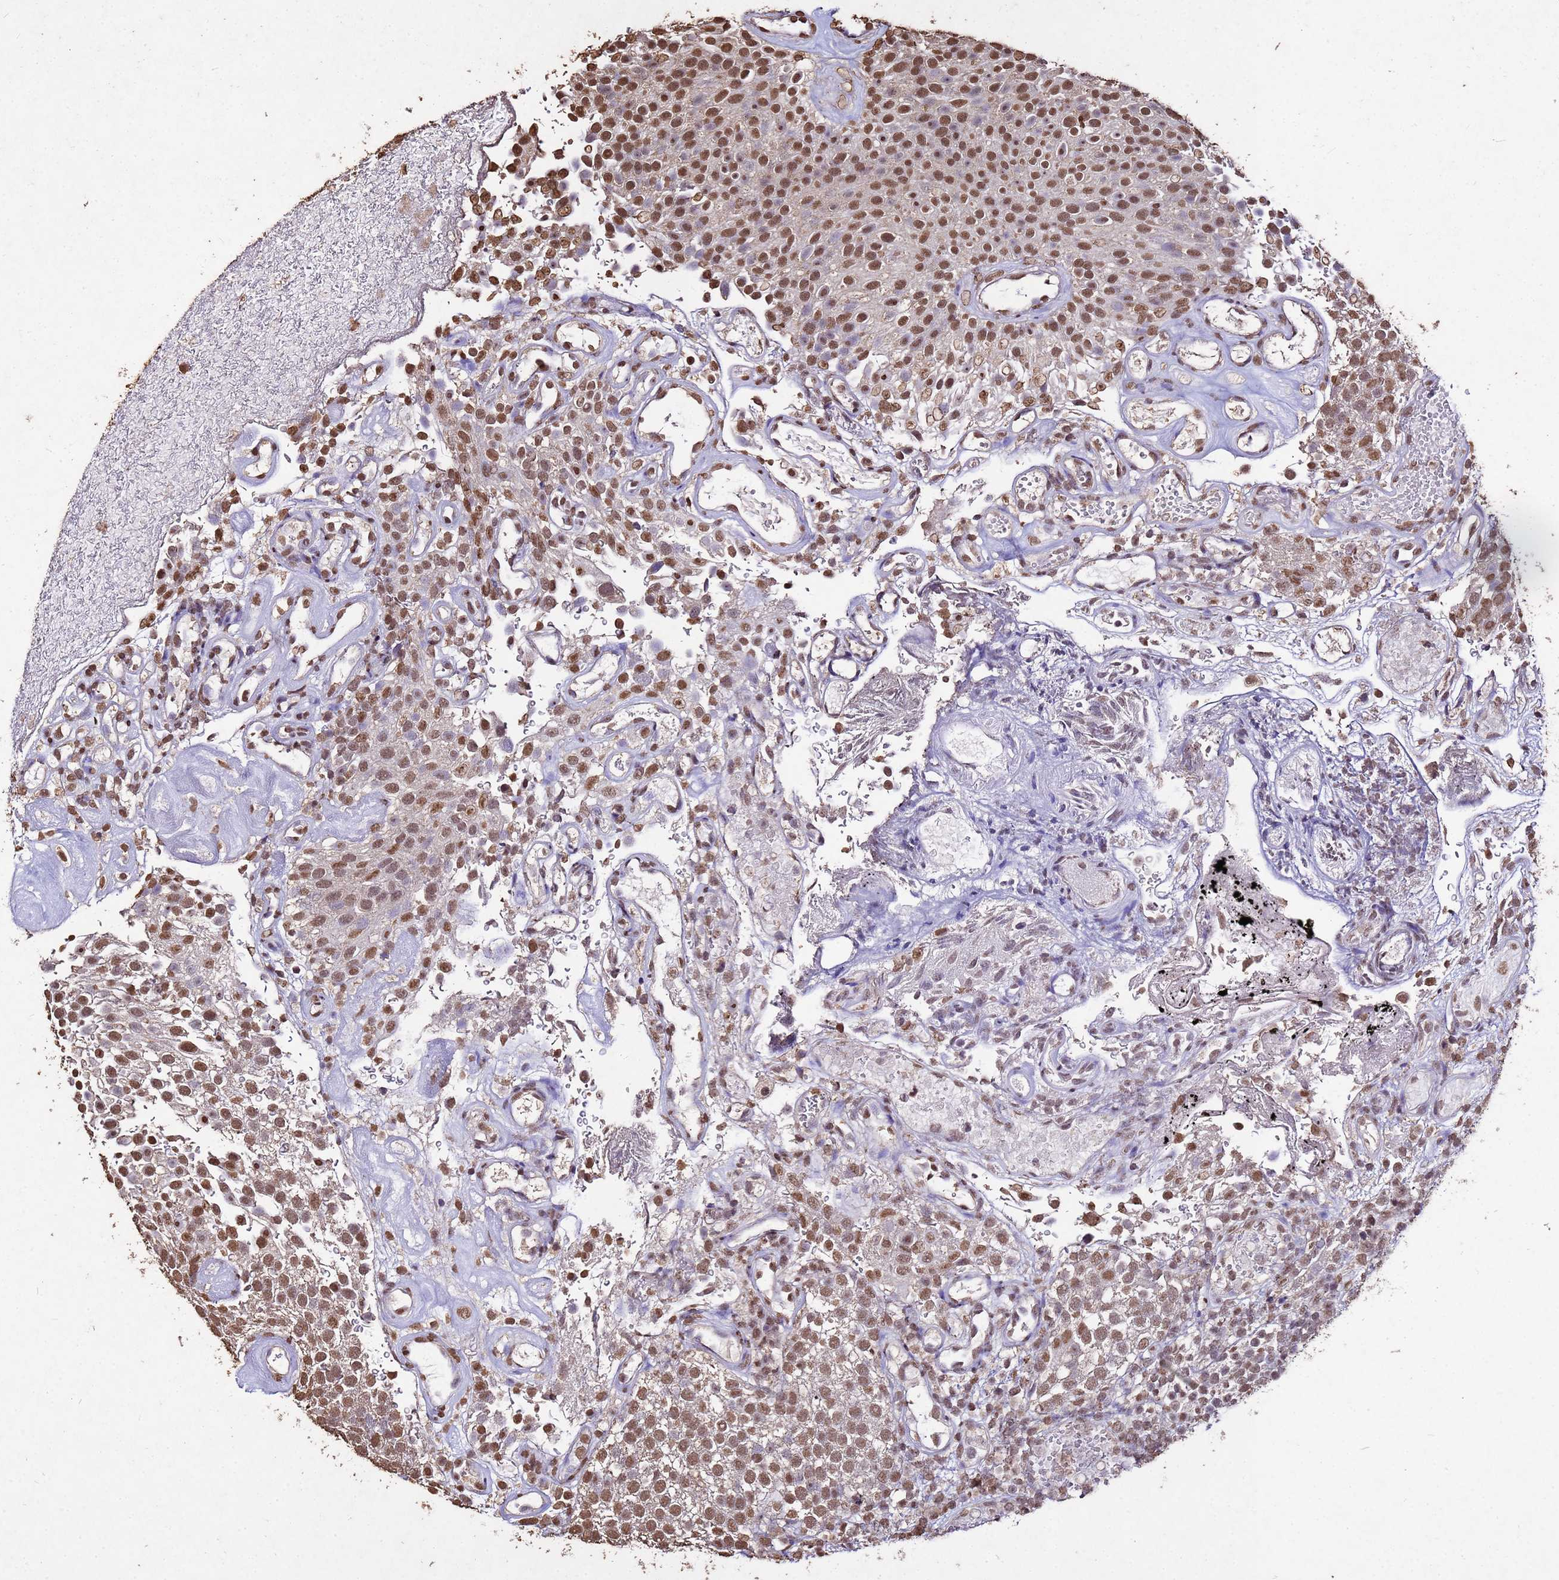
{"staining": {"intensity": "moderate", "quantity": ">75%", "location": "nuclear"}, "tissue": "urothelial cancer", "cell_type": "Tumor cells", "image_type": "cancer", "snomed": [{"axis": "morphology", "description": "Urothelial carcinoma, Low grade"}, {"axis": "topography", "description": "Urinary bladder"}], "caption": "A brown stain highlights moderate nuclear staining of a protein in urothelial cancer tumor cells.", "gene": "MYOCD", "patient": {"sex": "male", "age": 78}}